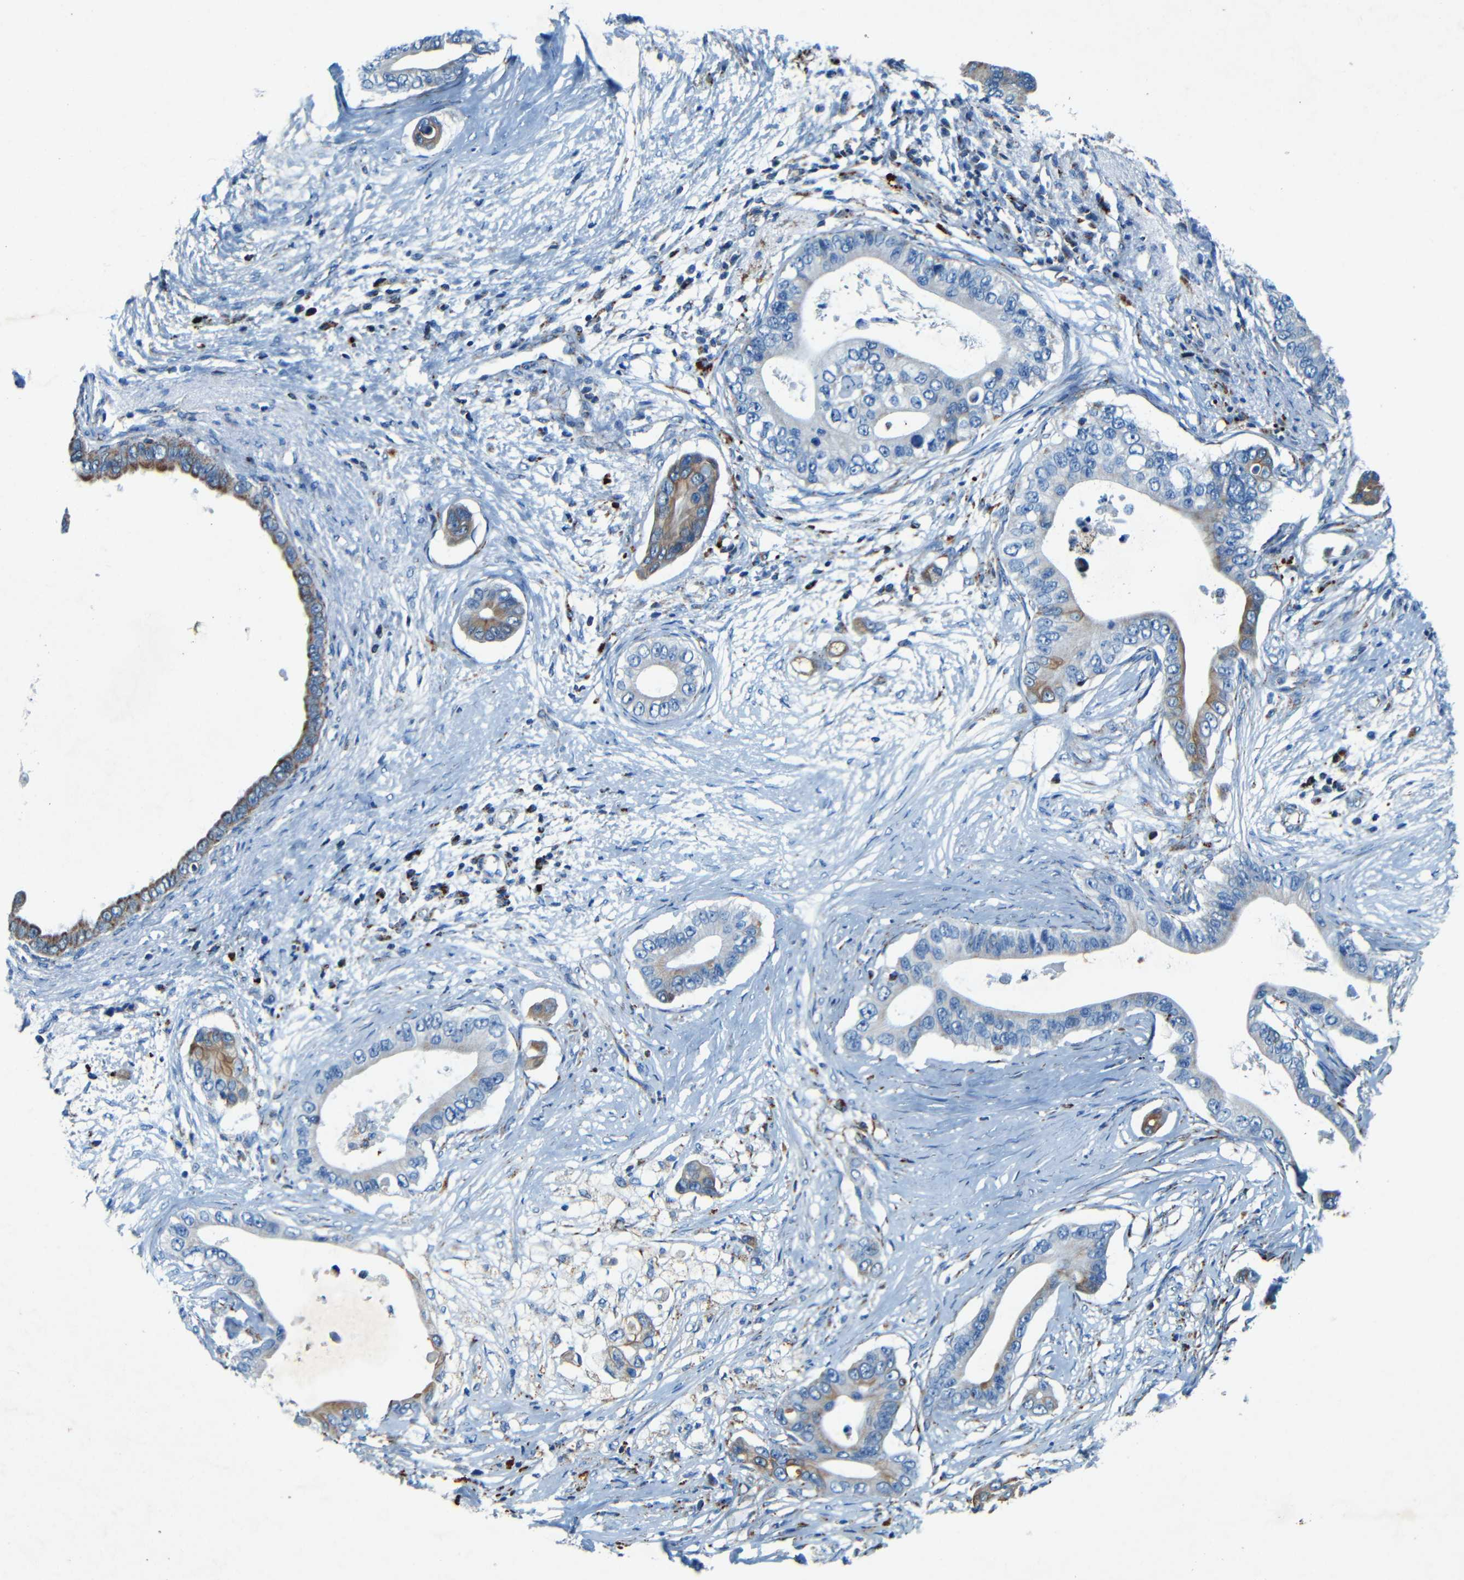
{"staining": {"intensity": "moderate", "quantity": "<25%", "location": "cytoplasmic/membranous"}, "tissue": "pancreatic cancer", "cell_type": "Tumor cells", "image_type": "cancer", "snomed": [{"axis": "morphology", "description": "Adenocarcinoma, NOS"}, {"axis": "topography", "description": "Pancreas"}], "caption": "Immunohistochemistry (DAB) staining of pancreatic cancer shows moderate cytoplasmic/membranous protein positivity in about <25% of tumor cells.", "gene": "WSCD2", "patient": {"sex": "male", "age": 77}}